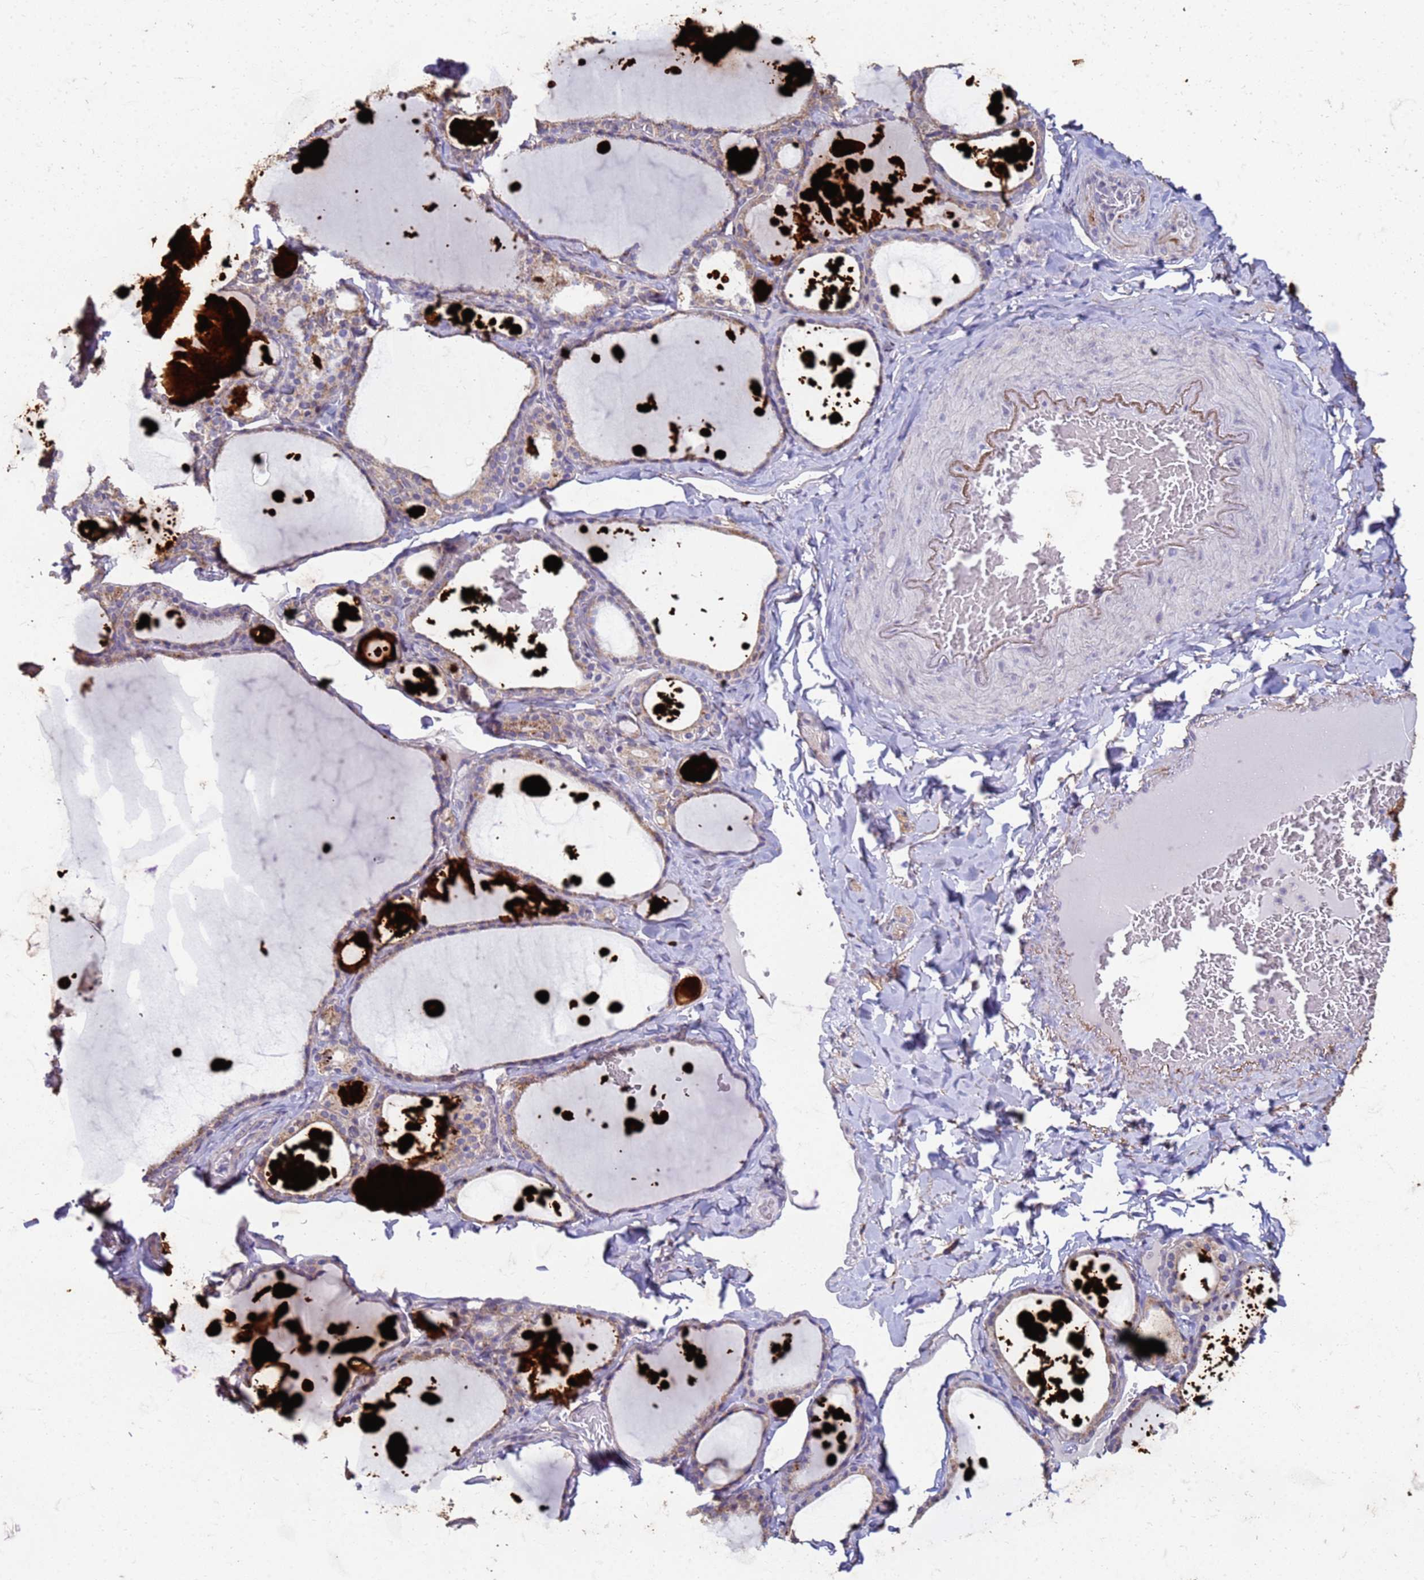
{"staining": {"intensity": "moderate", "quantity": "<25%", "location": "cytoplasmic/membranous"}, "tissue": "thyroid gland", "cell_type": "Glandular cells", "image_type": "normal", "snomed": [{"axis": "morphology", "description": "Normal tissue, NOS"}, {"axis": "topography", "description": "Thyroid gland"}], "caption": "DAB immunohistochemical staining of unremarkable thyroid gland reveals moderate cytoplasmic/membranous protein expression in about <25% of glandular cells.", "gene": "SLC25A15", "patient": {"sex": "male", "age": 56}}